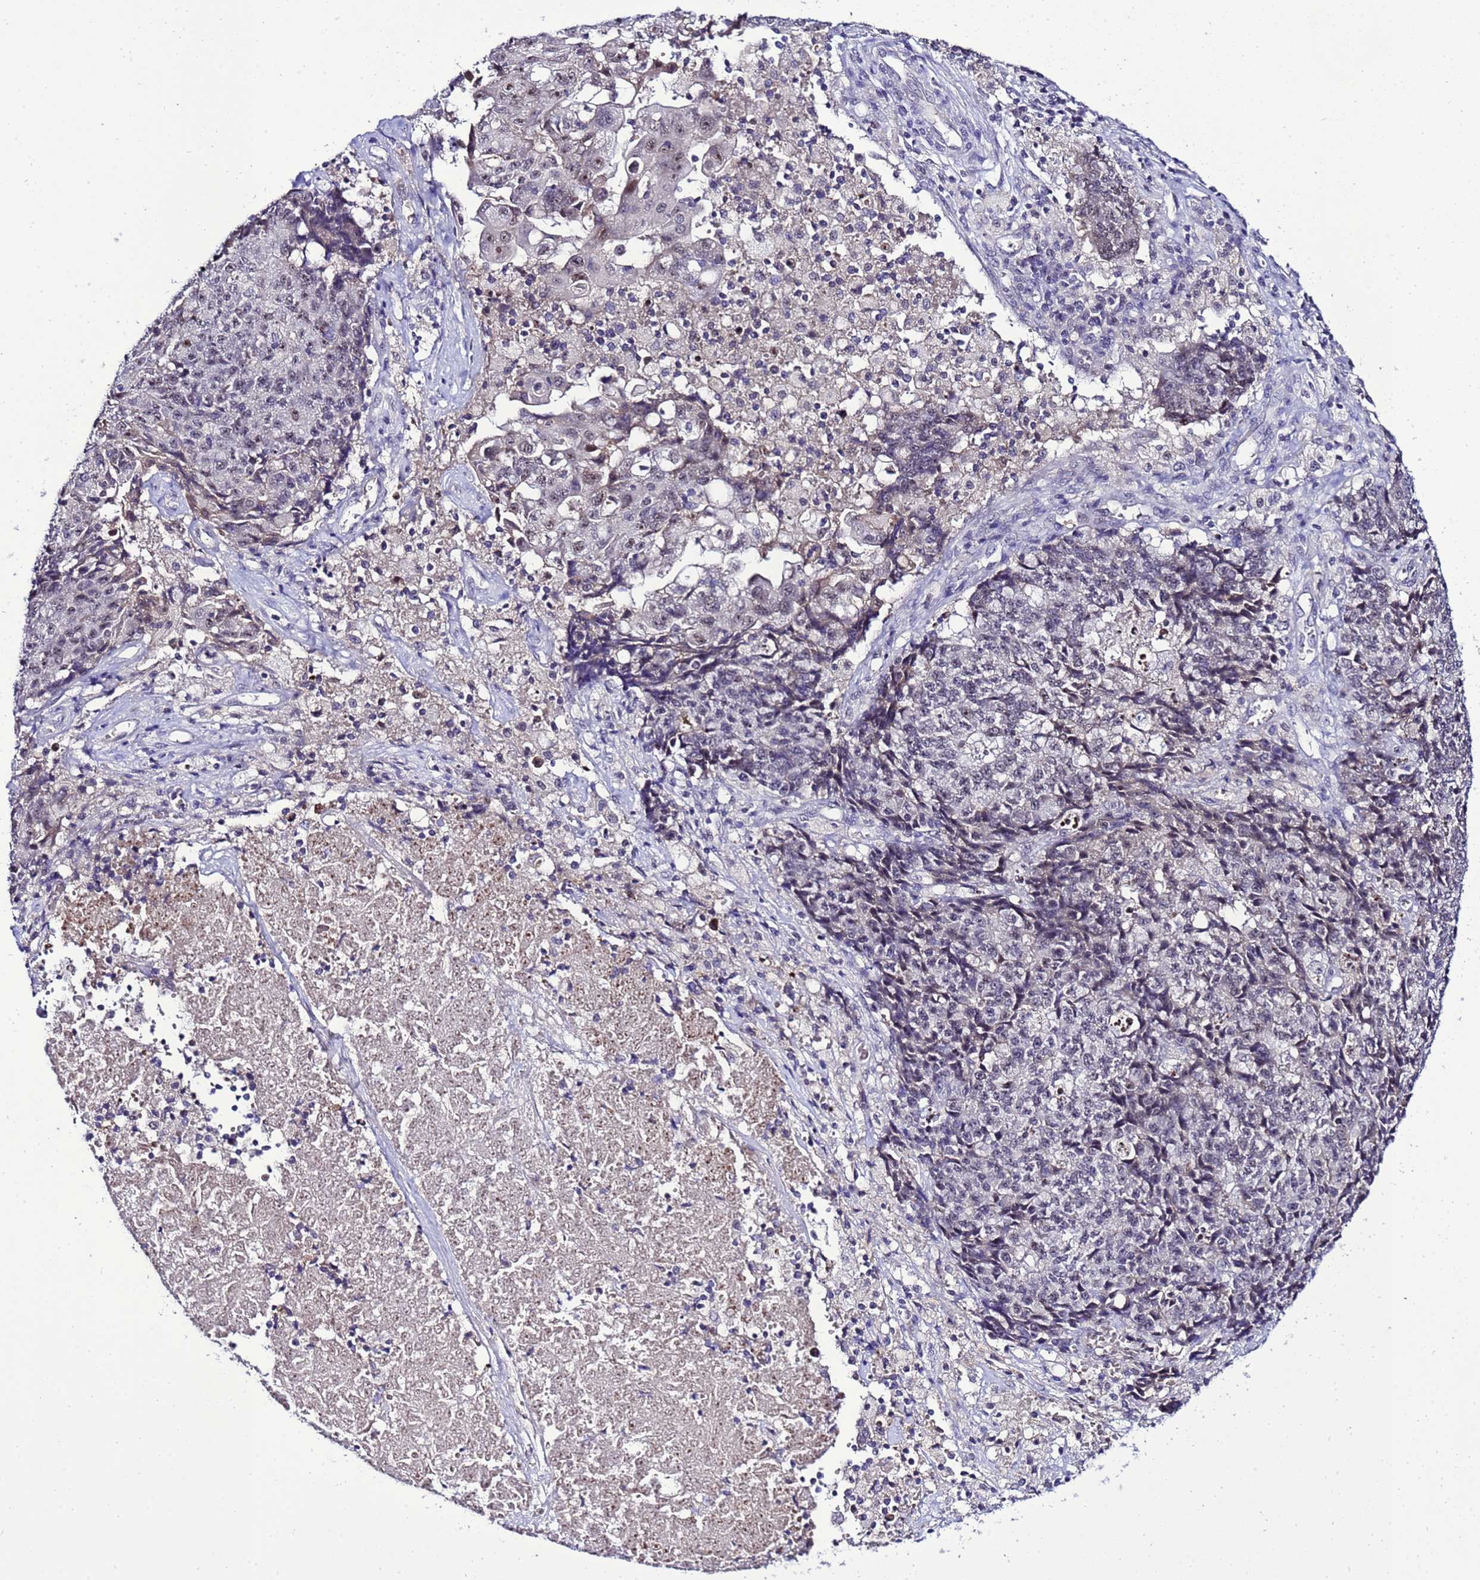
{"staining": {"intensity": "moderate", "quantity": "25%-75%", "location": "nuclear"}, "tissue": "ovarian cancer", "cell_type": "Tumor cells", "image_type": "cancer", "snomed": [{"axis": "morphology", "description": "Carcinoma, endometroid"}, {"axis": "topography", "description": "Ovary"}], "caption": "Protein expression analysis of ovarian cancer (endometroid carcinoma) shows moderate nuclear staining in approximately 25%-75% of tumor cells.", "gene": "C19orf47", "patient": {"sex": "female", "age": 42}}